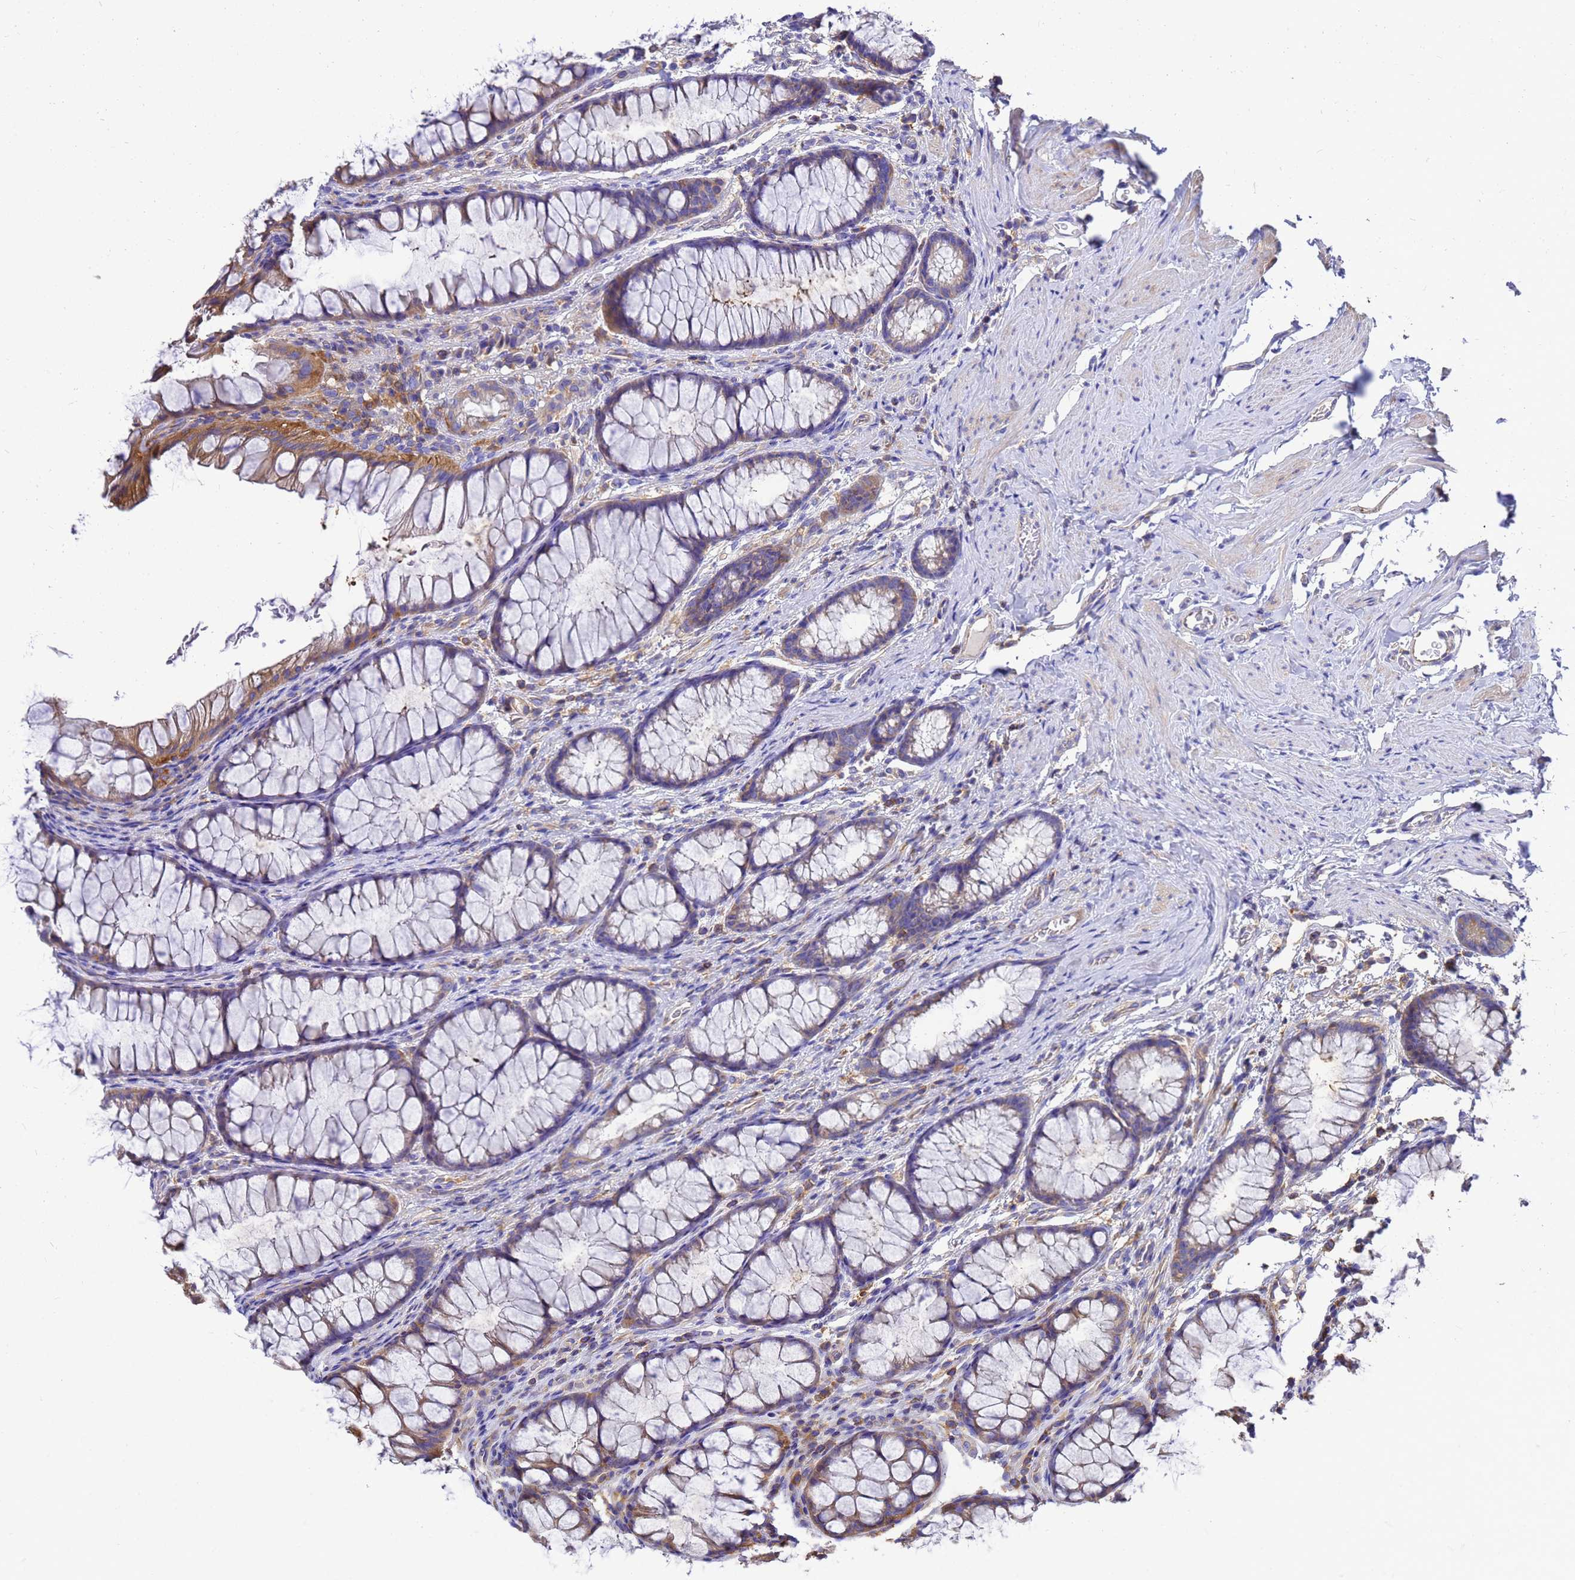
{"staining": {"intensity": "weak", "quantity": "25%-75%", "location": "cytoplasmic/membranous"}, "tissue": "colon", "cell_type": "Endothelial cells", "image_type": "normal", "snomed": [{"axis": "morphology", "description": "Normal tissue, NOS"}, {"axis": "topography", "description": "Colon"}], "caption": "Immunohistochemical staining of unremarkable colon demonstrates low levels of weak cytoplasmic/membranous staining in approximately 25%-75% of endothelial cells. (IHC, brightfield microscopy, high magnification).", "gene": "ZNF235", "patient": {"sex": "female", "age": 62}}